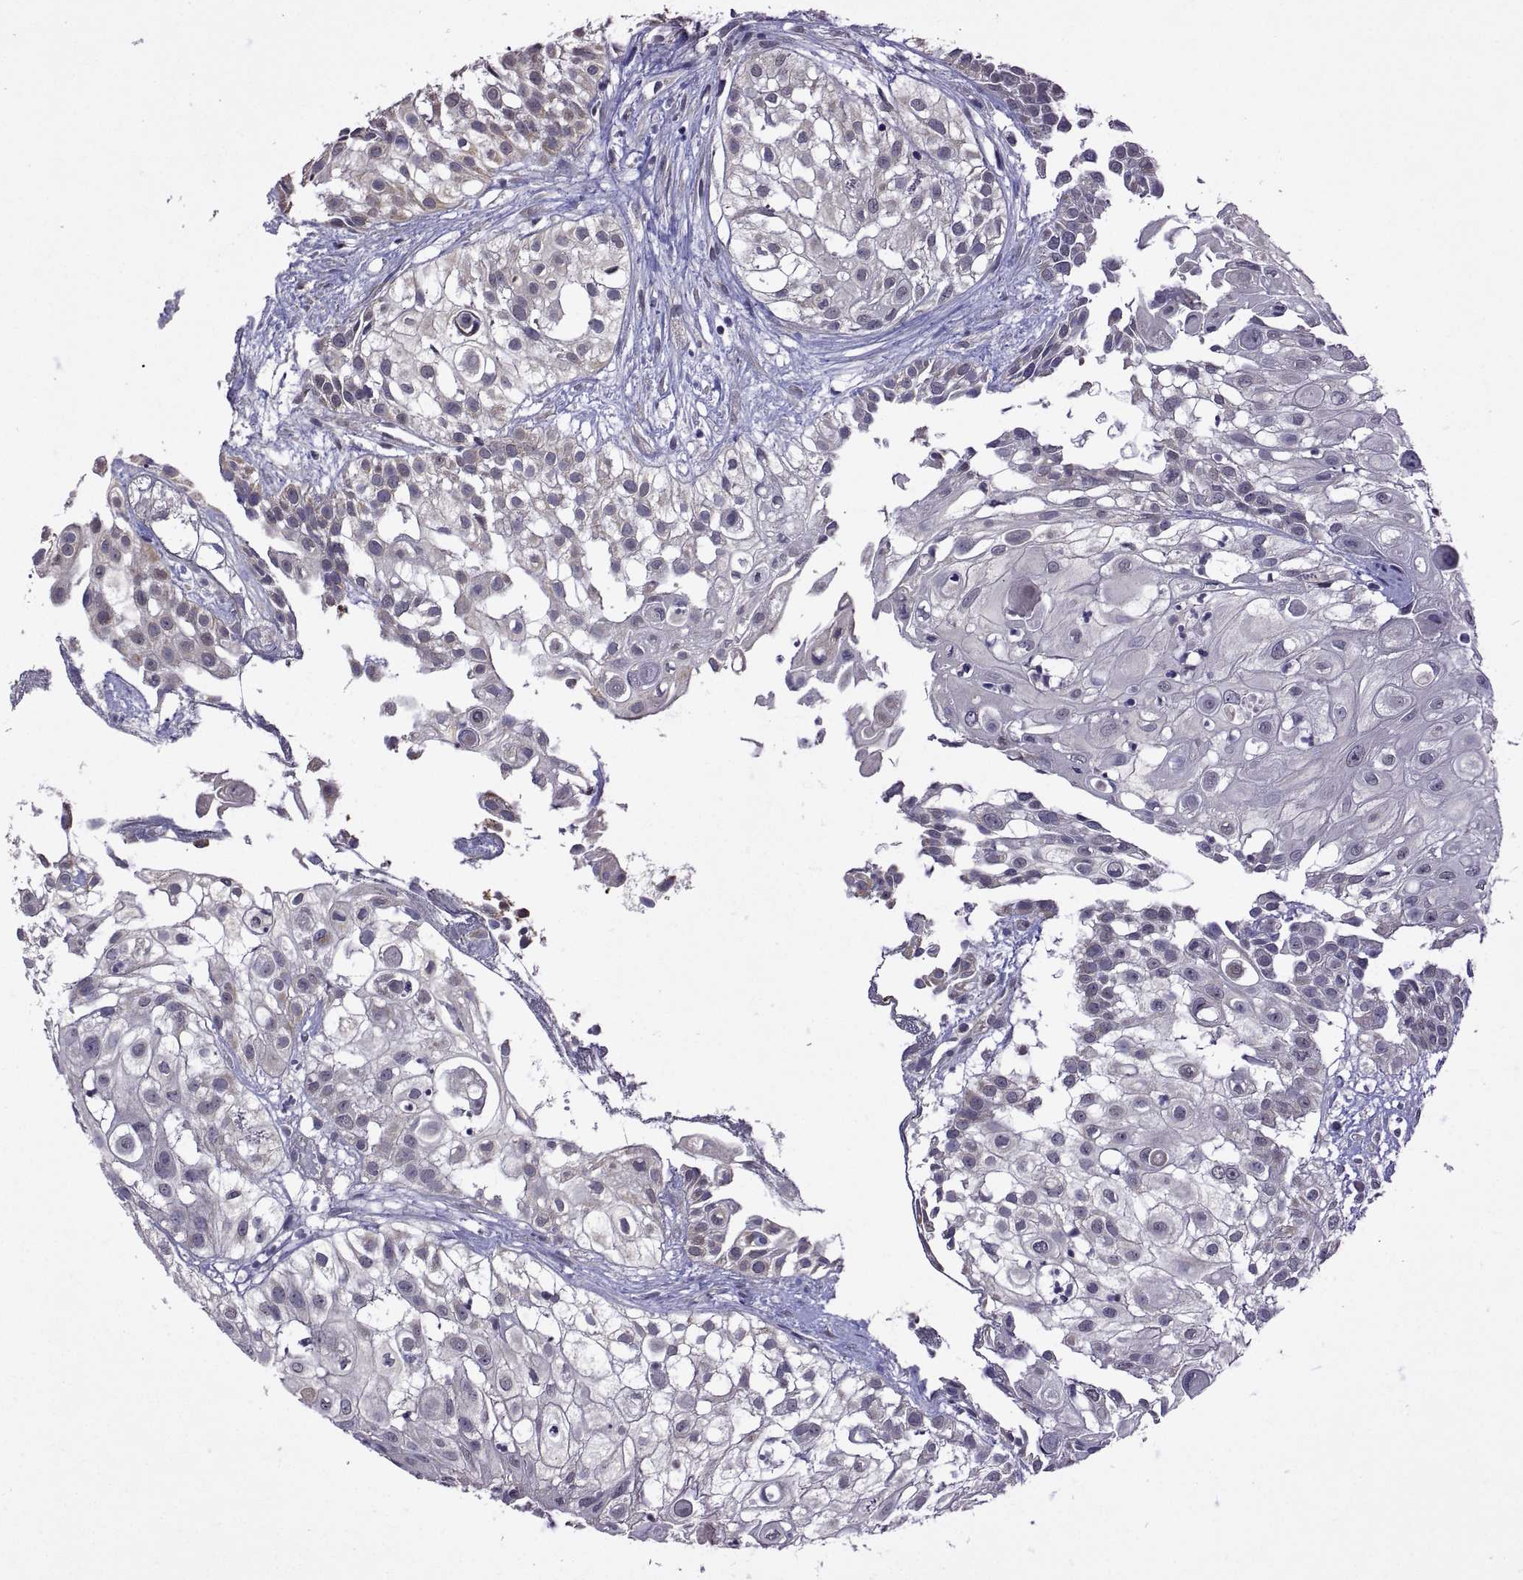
{"staining": {"intensity": "negative", "quantity": "none", "location": "none"}, "tissue": "urothelial cancer", "cell_type": "Tumor cells", "image_type": "cancer", "snomed": [{"axis": "morphology", "description": "Urothelial carcinoma, High grade"}, {"axis": "topography", "description": "Urinary bladder"}], "caption": "Tumor cells show no significant staining in urothelial cancer.", "gene": "LAMA1", "patient": {"sex": "female", "age": 79}}